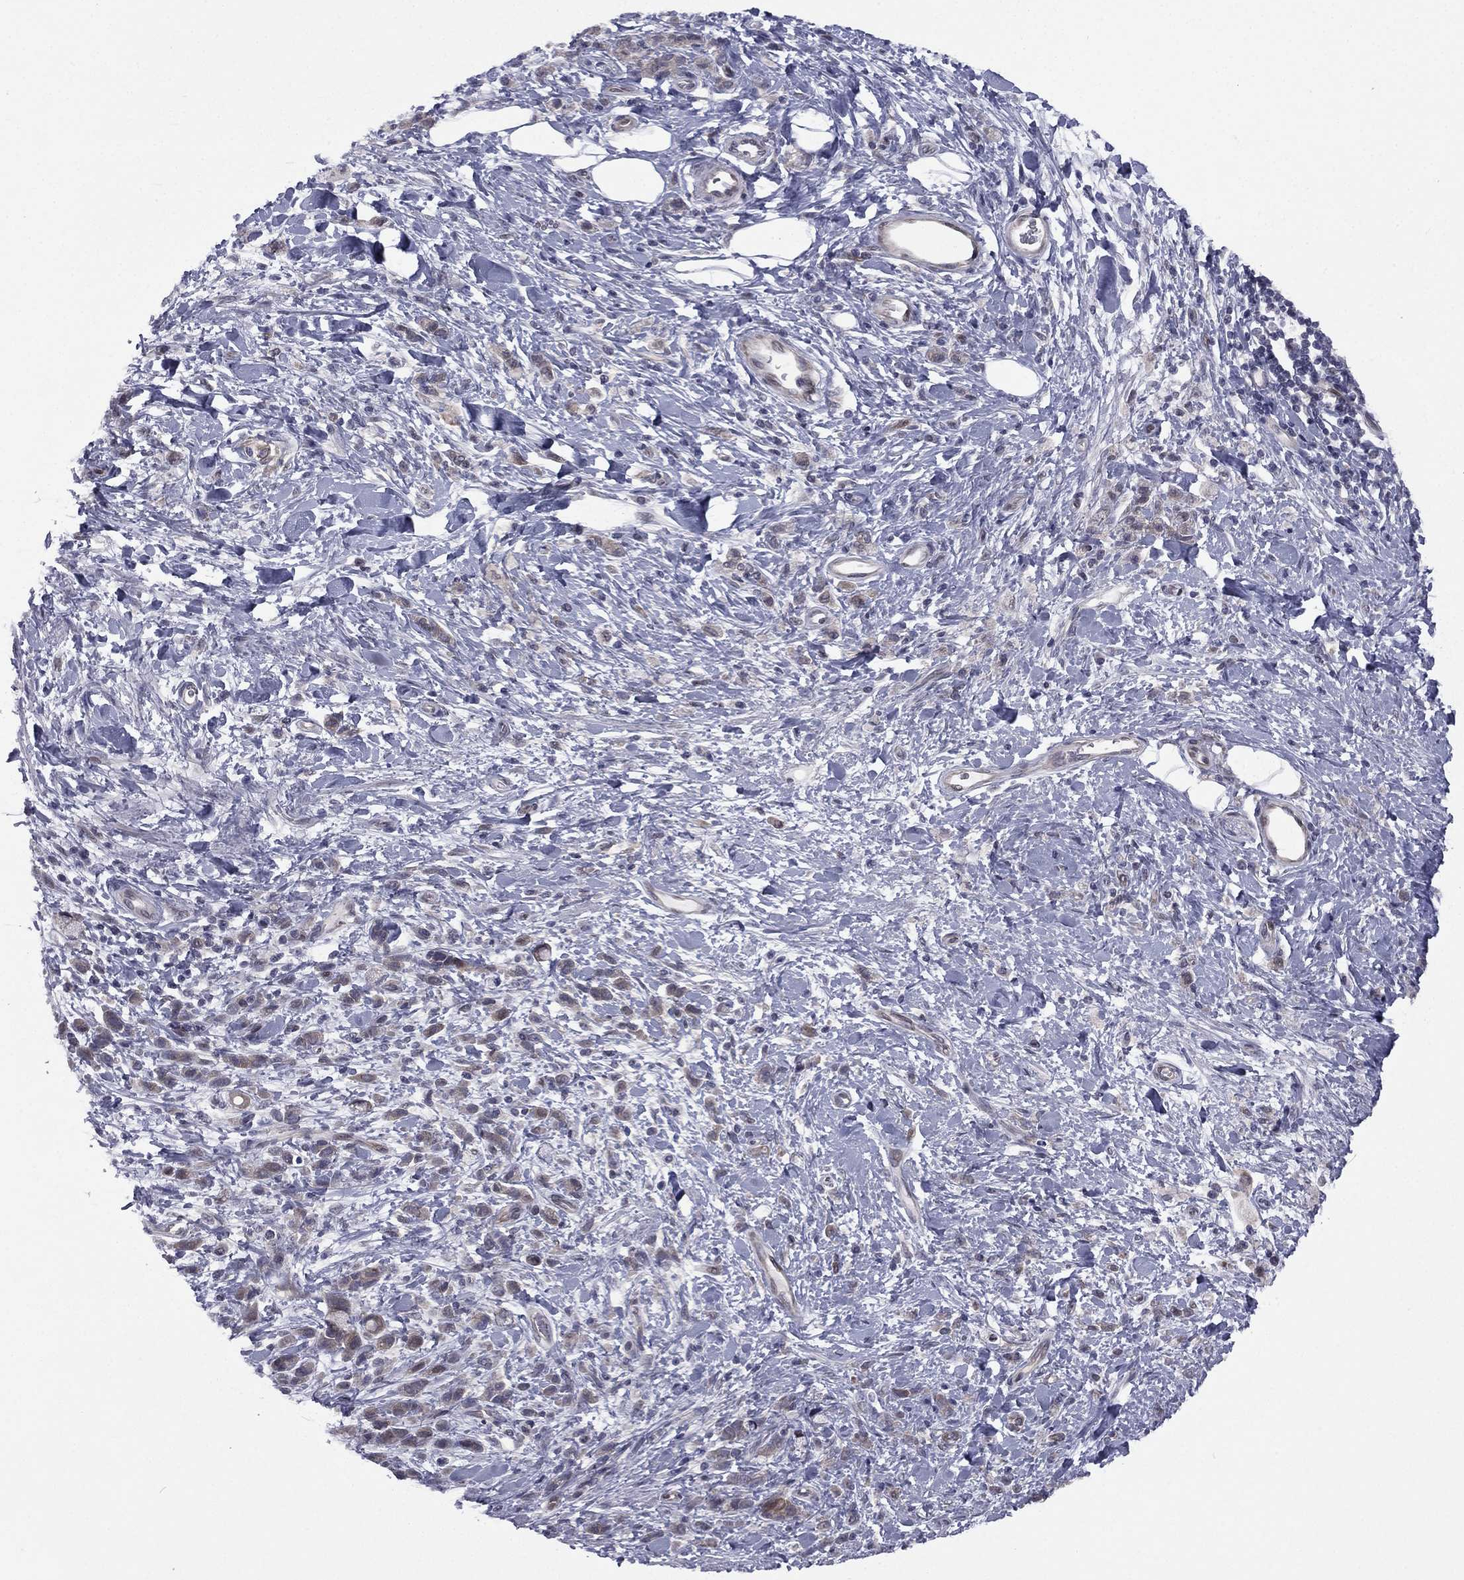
{"staining": {"intensity": "negative", "quantity": "none", "location": "none"}, "tissue": "stomach cancer", "cell_type": "Tumor cells", "image_type": "cancer", "snomed": [{"axis": "morphology", "description": "Adenocarcinoma, NOS"}, {"axis": "topography", "description": "Stomach"}], "caption": "This is an immunohistochemistry (IHC) photomicrograph of stomach adenocarcinoma. There is no staining in tumor cells.", "gene": "ACTRT2", "patient": {"sex": "male", "age": 77}}